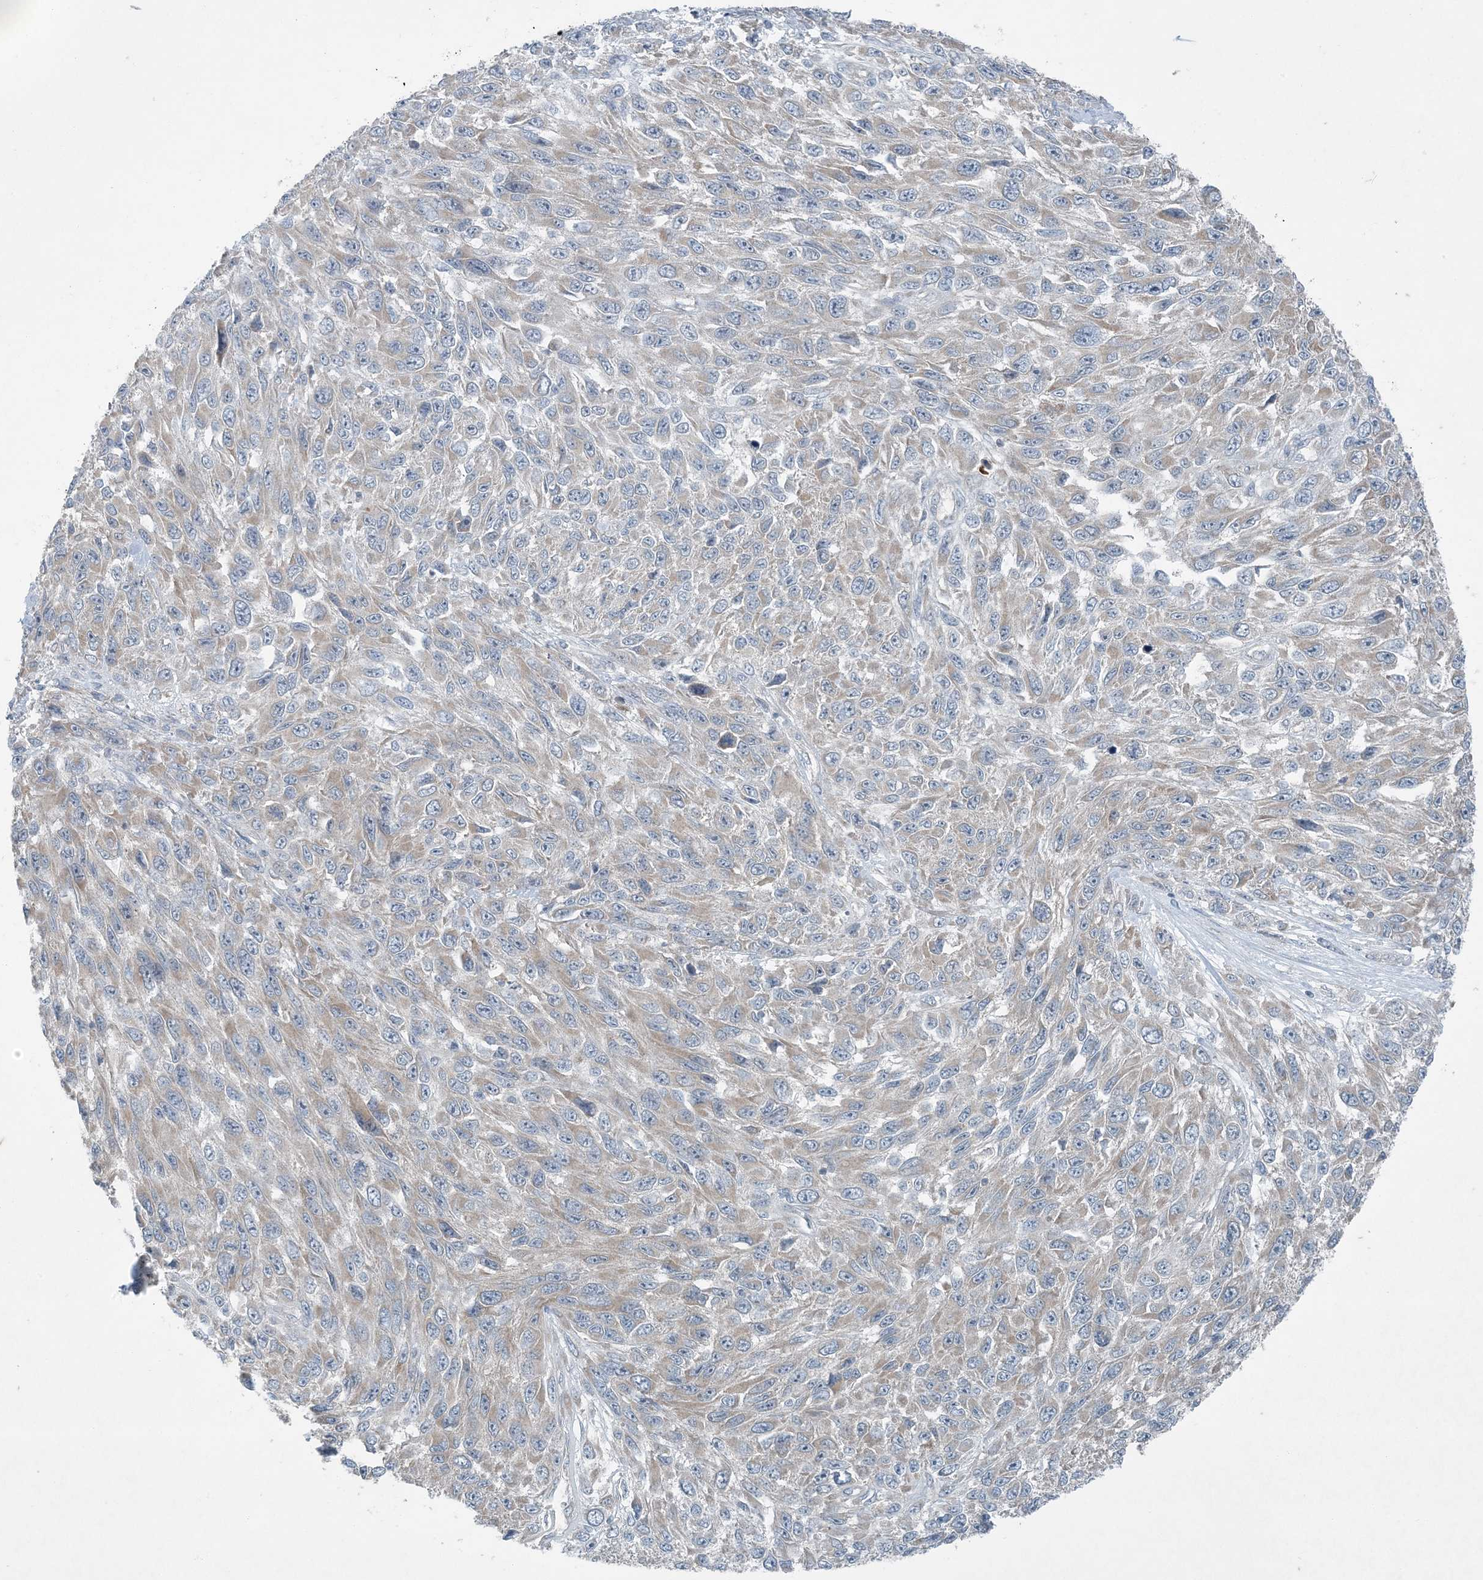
{"staining": {"intensity": "negative", "quantity": "none", "location": "none"}, "tissue": "melanoma", "cell_type": "Tumor cells", "image_type": "cancer", "snomed": [{"axis": "morphology", "description": "Malignant melanoma, NOS"}, {"axis": "topography", "description": "Skin"}], "caption": "Tumor cells show no significant protein positivity in malignant melanoma.", "gene": "PC", "patient": {"sex": "female", "age": 96}}